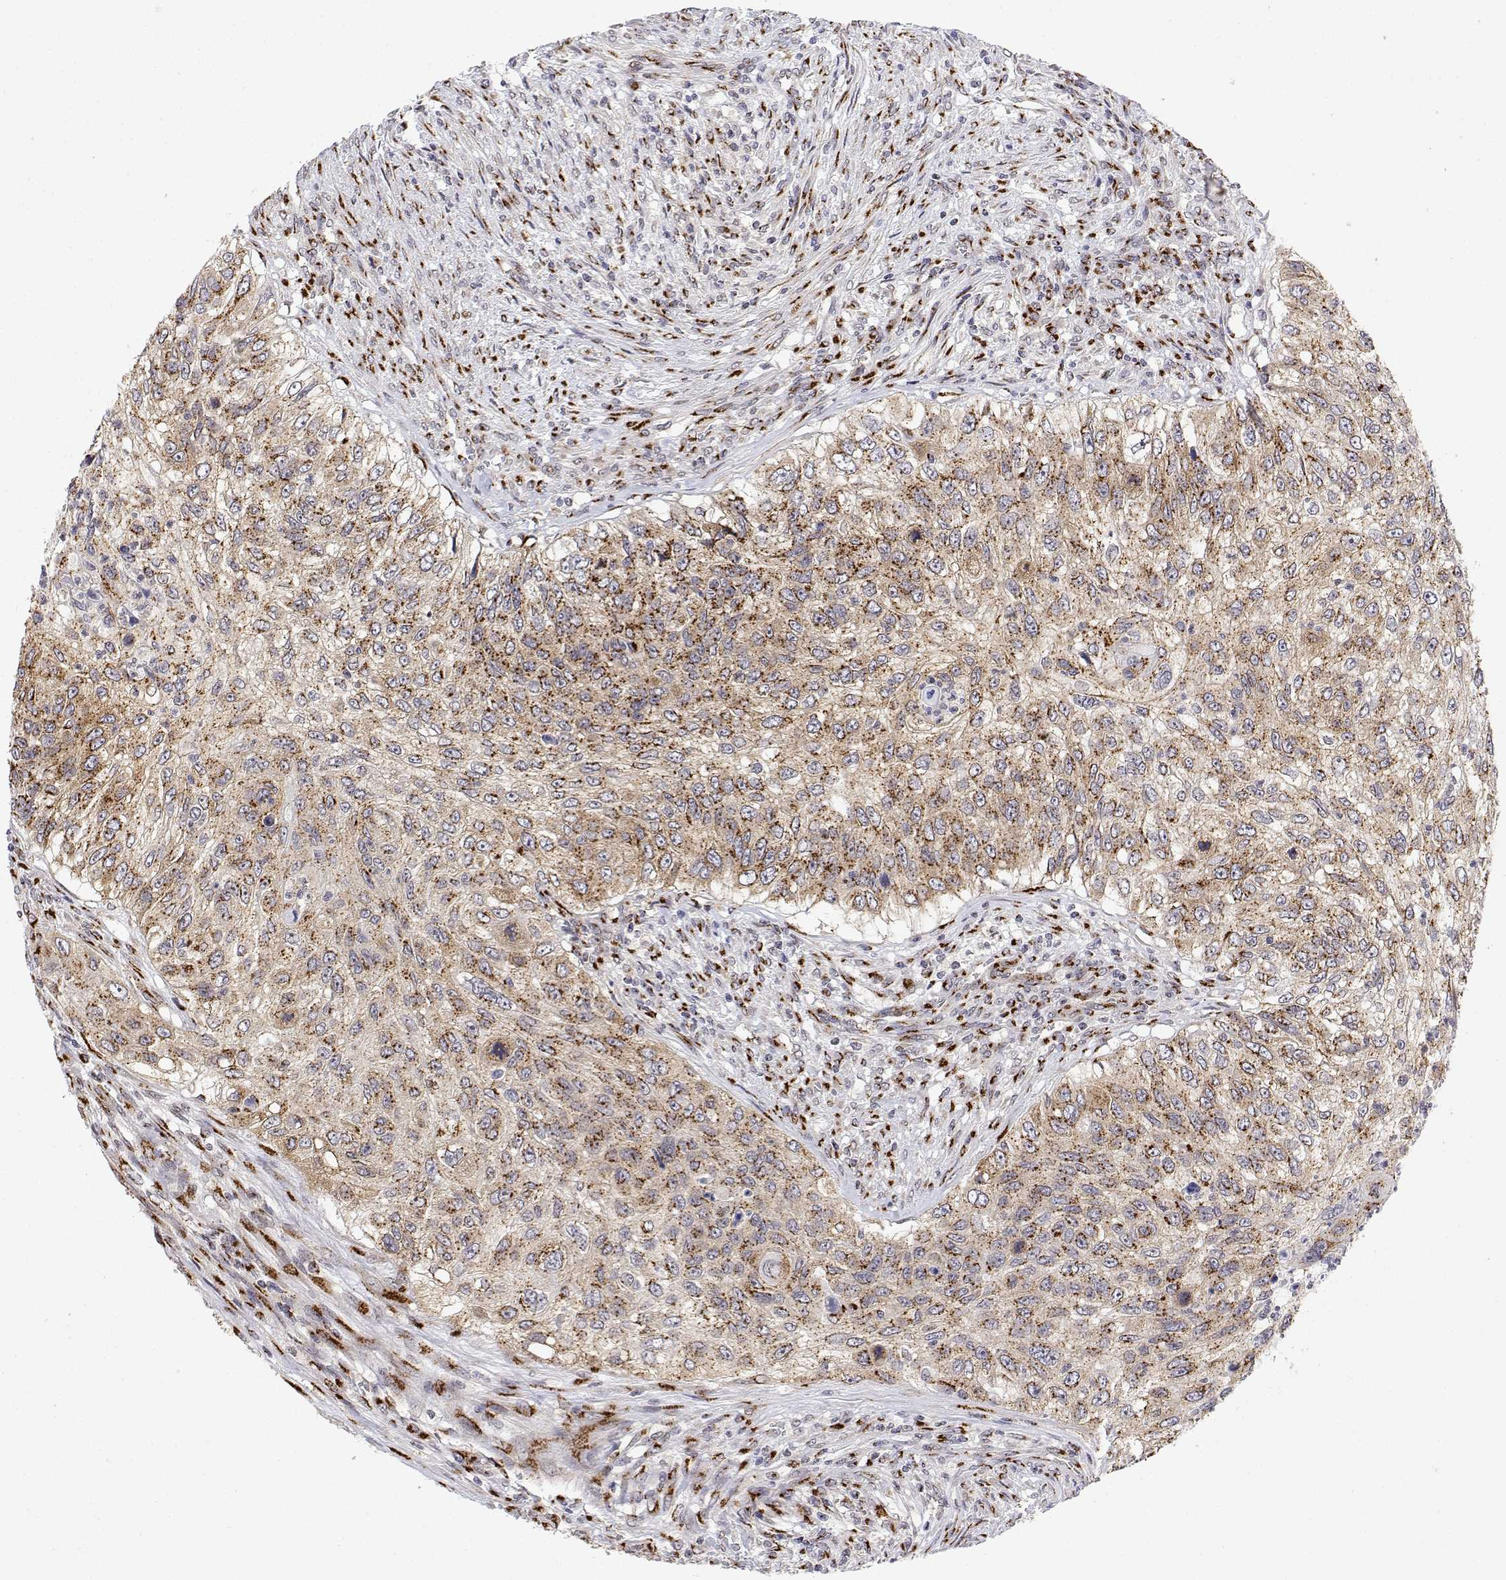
{"staining": {"intensity": "moderate", "quantity": ">75%", "location": "cytoplasmic/membranous"}, "tissue": "urothelial cancer", "cell_type": "Tumor cells", "image_type": "cancer", "snomed": [{"axis": "morphology", "description": "Urothelial carcinoma, High grade"}, {"axis": "topography", "description": "Urinary bladder"}], "caption": "A medium amount of moderate cytoplasmic/membranous expression is seen in approximately >75% of tumor cells in urothelial cancer tissue.", "gene": "YIPF3", "patient": {"sex": "female", "age": 60}}